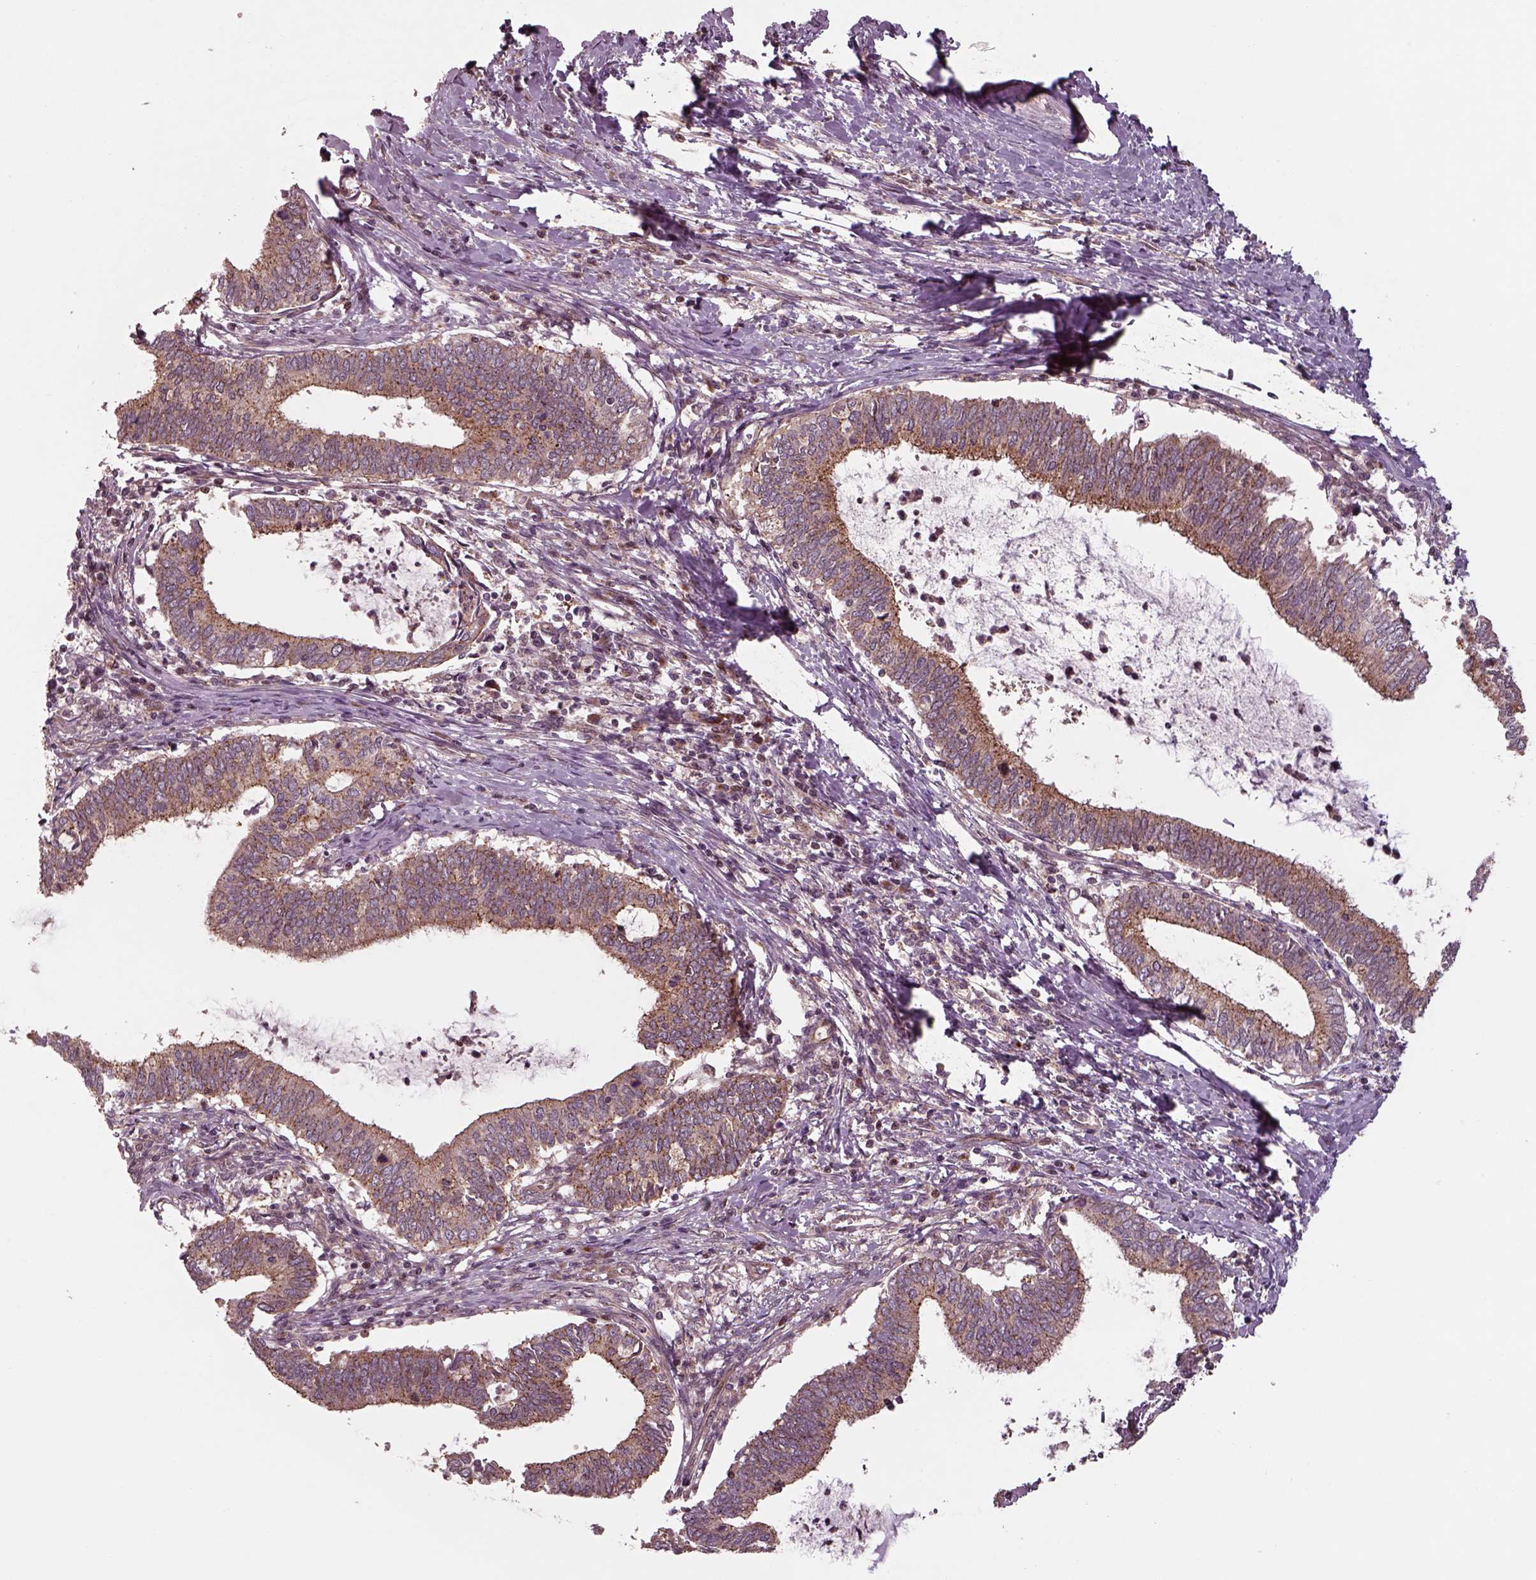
{"staining": {"intensity": "moderate", "quantity": ">75%", "location": "cytoplasmic/membranous"}, "tissue": "cervical cancer", "cell_type": "Tumor cells", "image_type": "cancer", "snomed": [{"axis": "morphology", "description": "Adenocarcinoma, NOS"}, {"axis": "topography", "description": "Cervix"}], "caption": "Immunohistochemical staining of cervical cancer displays medium levels of moderate cytoplasmic/membranous expression in about >75% of tumor cells.", "gene": "CHMP3", "patient": {"sex": "female", "age": 42}}